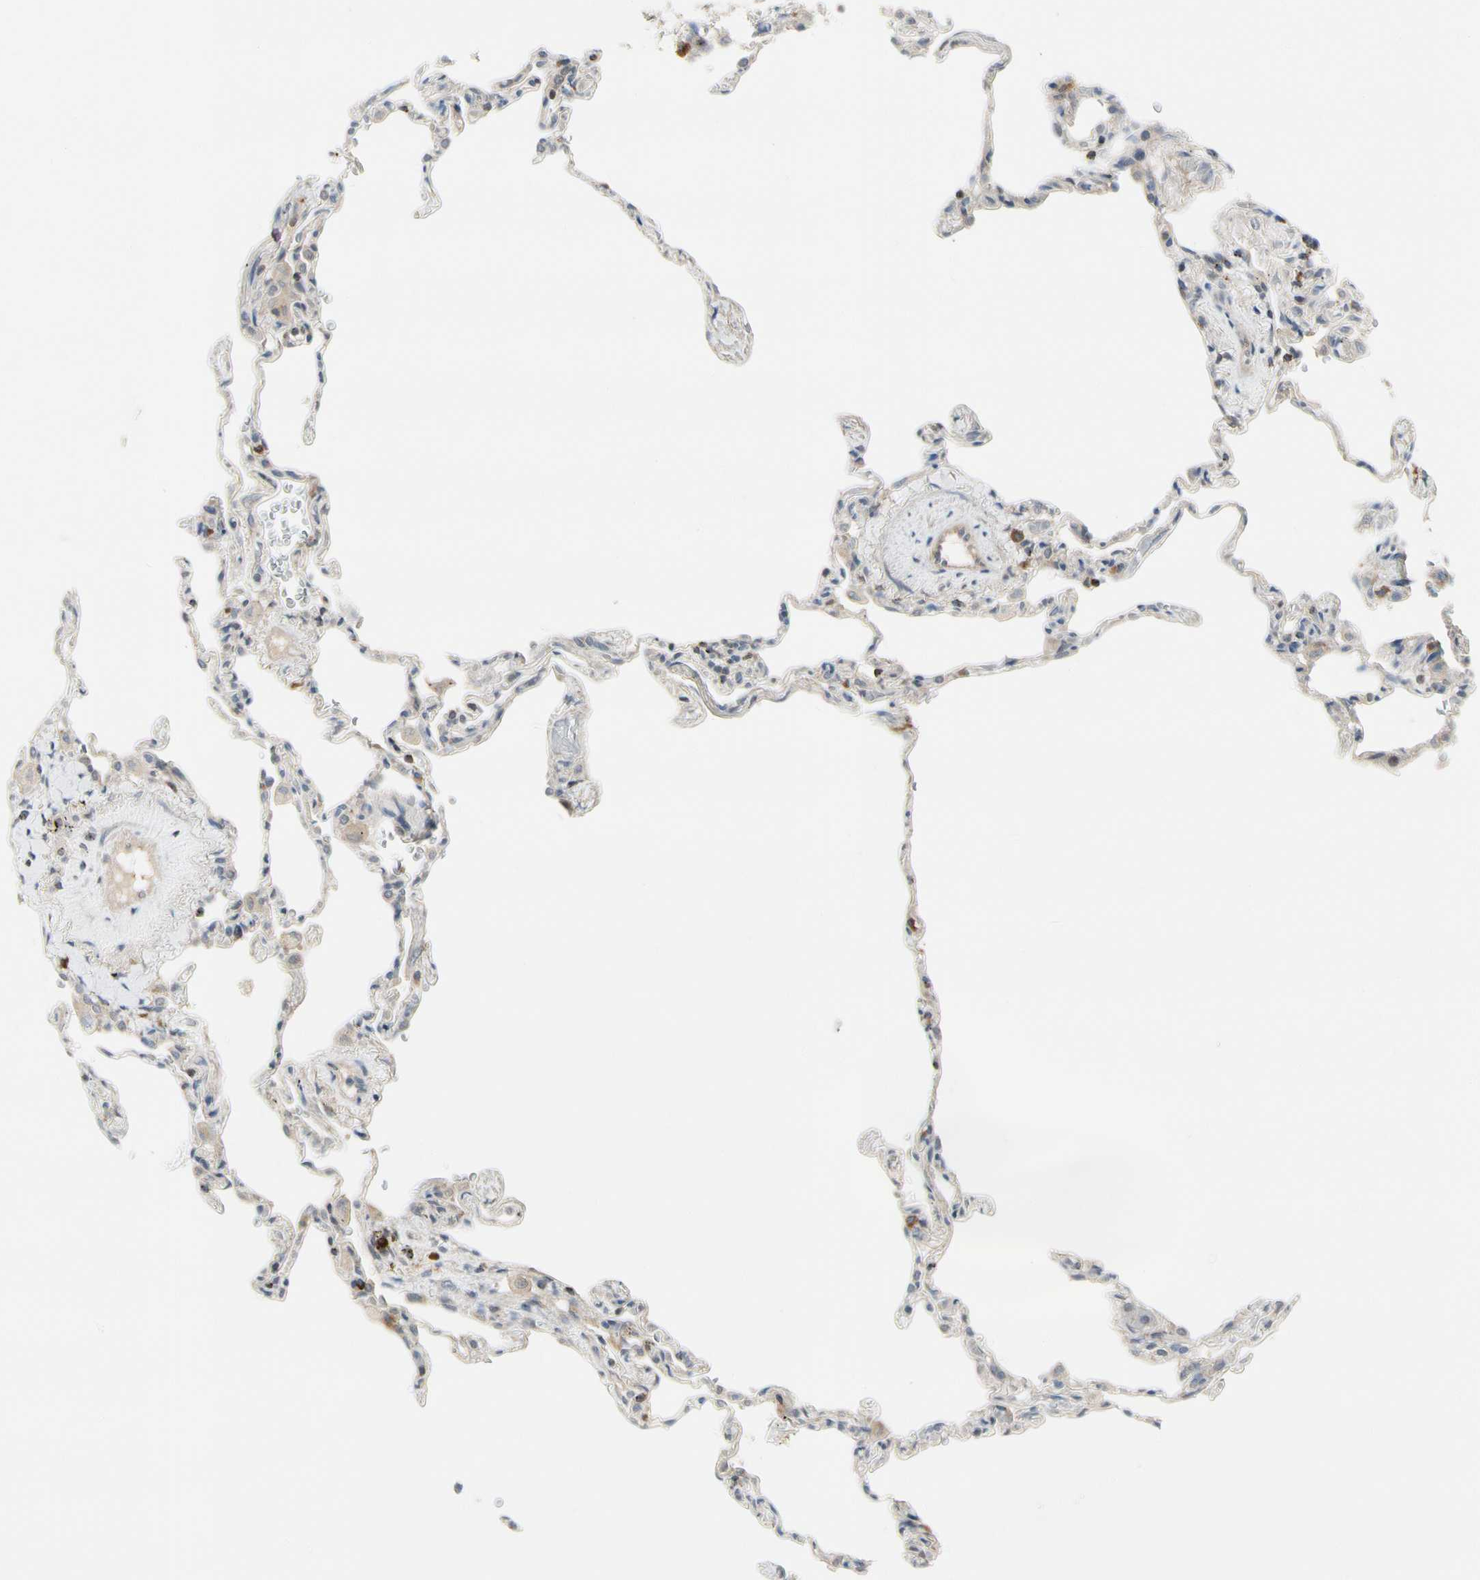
{"staining": {"intensity": "negative", "quantity": "none", "location": "none"}, "tissue": "lung", "cell_type": "Alveolar cells", "image_type": "normal", "snomed": [{"axis": "morphology", "description": "Normal tissue, NOS"}, {"axis": "topography", "description": "Lung"}], "caption": "Photomicrograph shows no protein positivity in alveolar cells of benign lung. (Stains: DAB (3,3'-diaminobenzidine) immunohistochemistry with hematoxylin counter stain, Microscopy: brightfield microscopy at high magnification).", "gene": "EVC", "patient": {"sex": "male", "age": 59}}